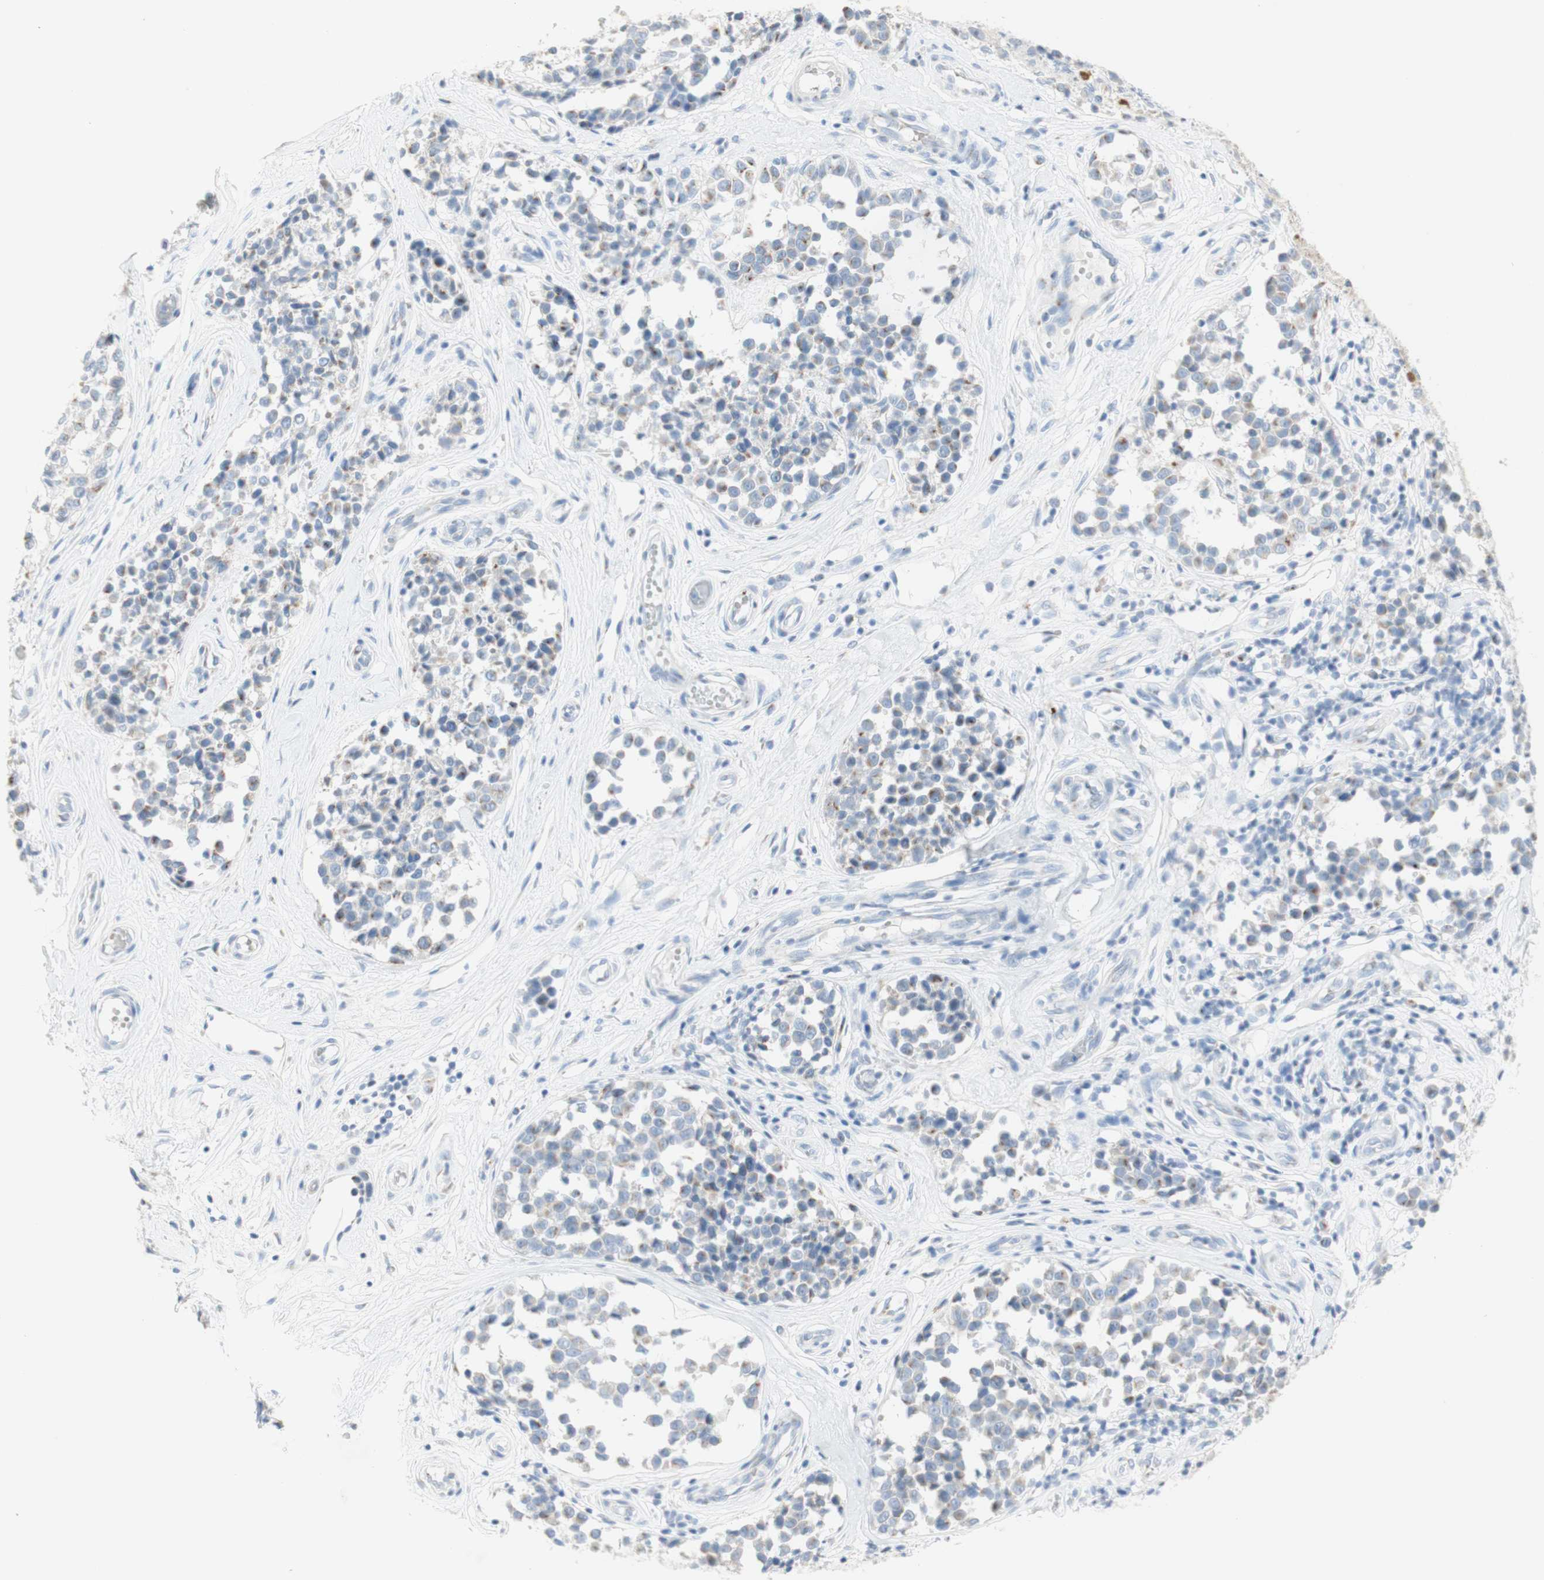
{"staining": {"intensity": "weak", "quantity": "25%-75%", "location": "cytoplasmic/membranous"}, "tissue": "melanoma", "cell_type": "Tumor cells", "image_type": "cancer", "snomed": [{"axis": "morphology", "description": "Malignant melanoma, NOS"}, {"axis": "topography", "description": "Skin"}], "caption": "Malignant melanoma stained for a protein (brown) demonstrates weak cytoplasmic/membranous positive staining in about 25%-75% of tumor cells.", "gene": "MANEA", "patient": {"sex": "female", "age": 64}}